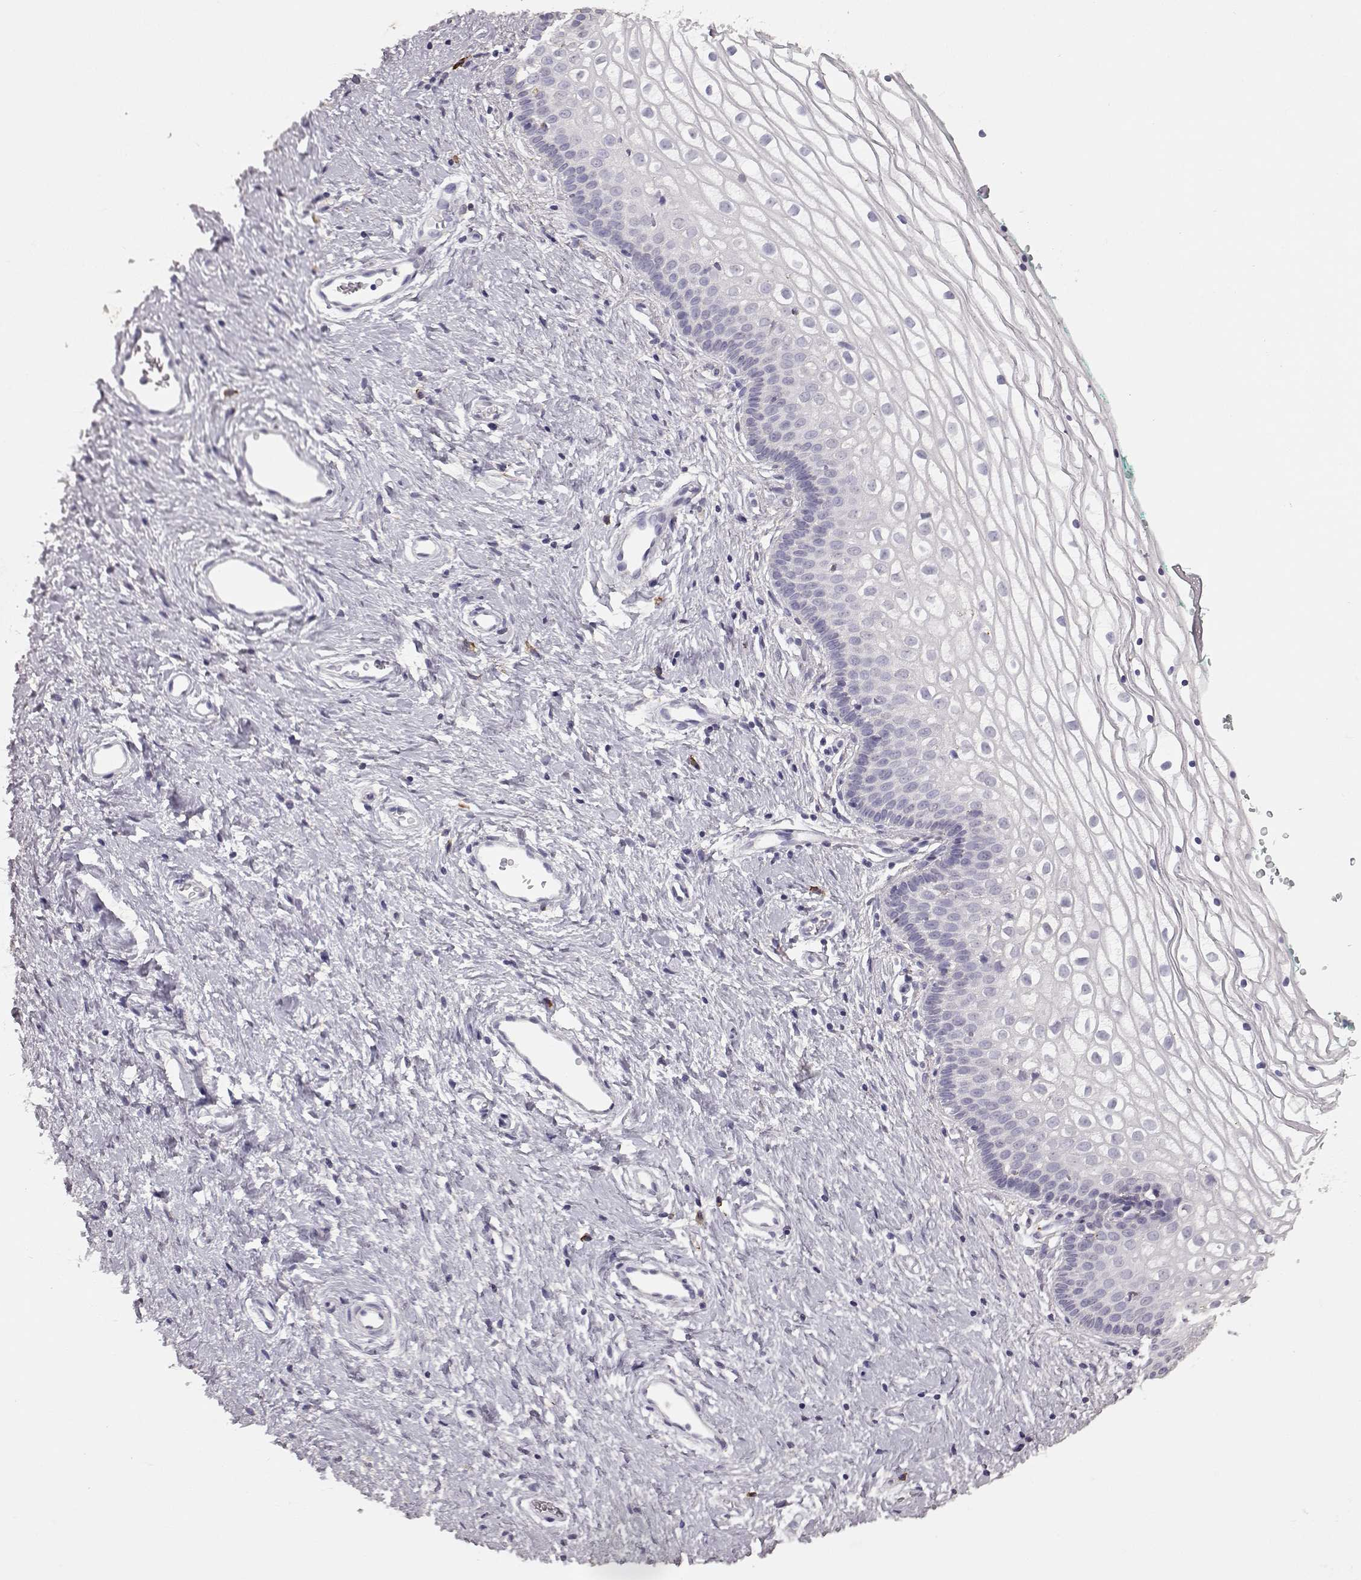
{"staining": {"intensity": "negative", "quantity": "none", "location": "none"}, "tissue": "vagina", "cell_type": "Squamous epithelial cells", "image_type": "normal", "snomed": [{"axis": "morphology", "description": "Normal tissue, NOS"}, {"axis": "topography", "description": "Vagina"}], "caption": "Vagina stained for a protein using IHC shows no positivity squamous epithelial cells.", "gene": "GABRG3", "patient": {"sex": "female", "age": 36}}